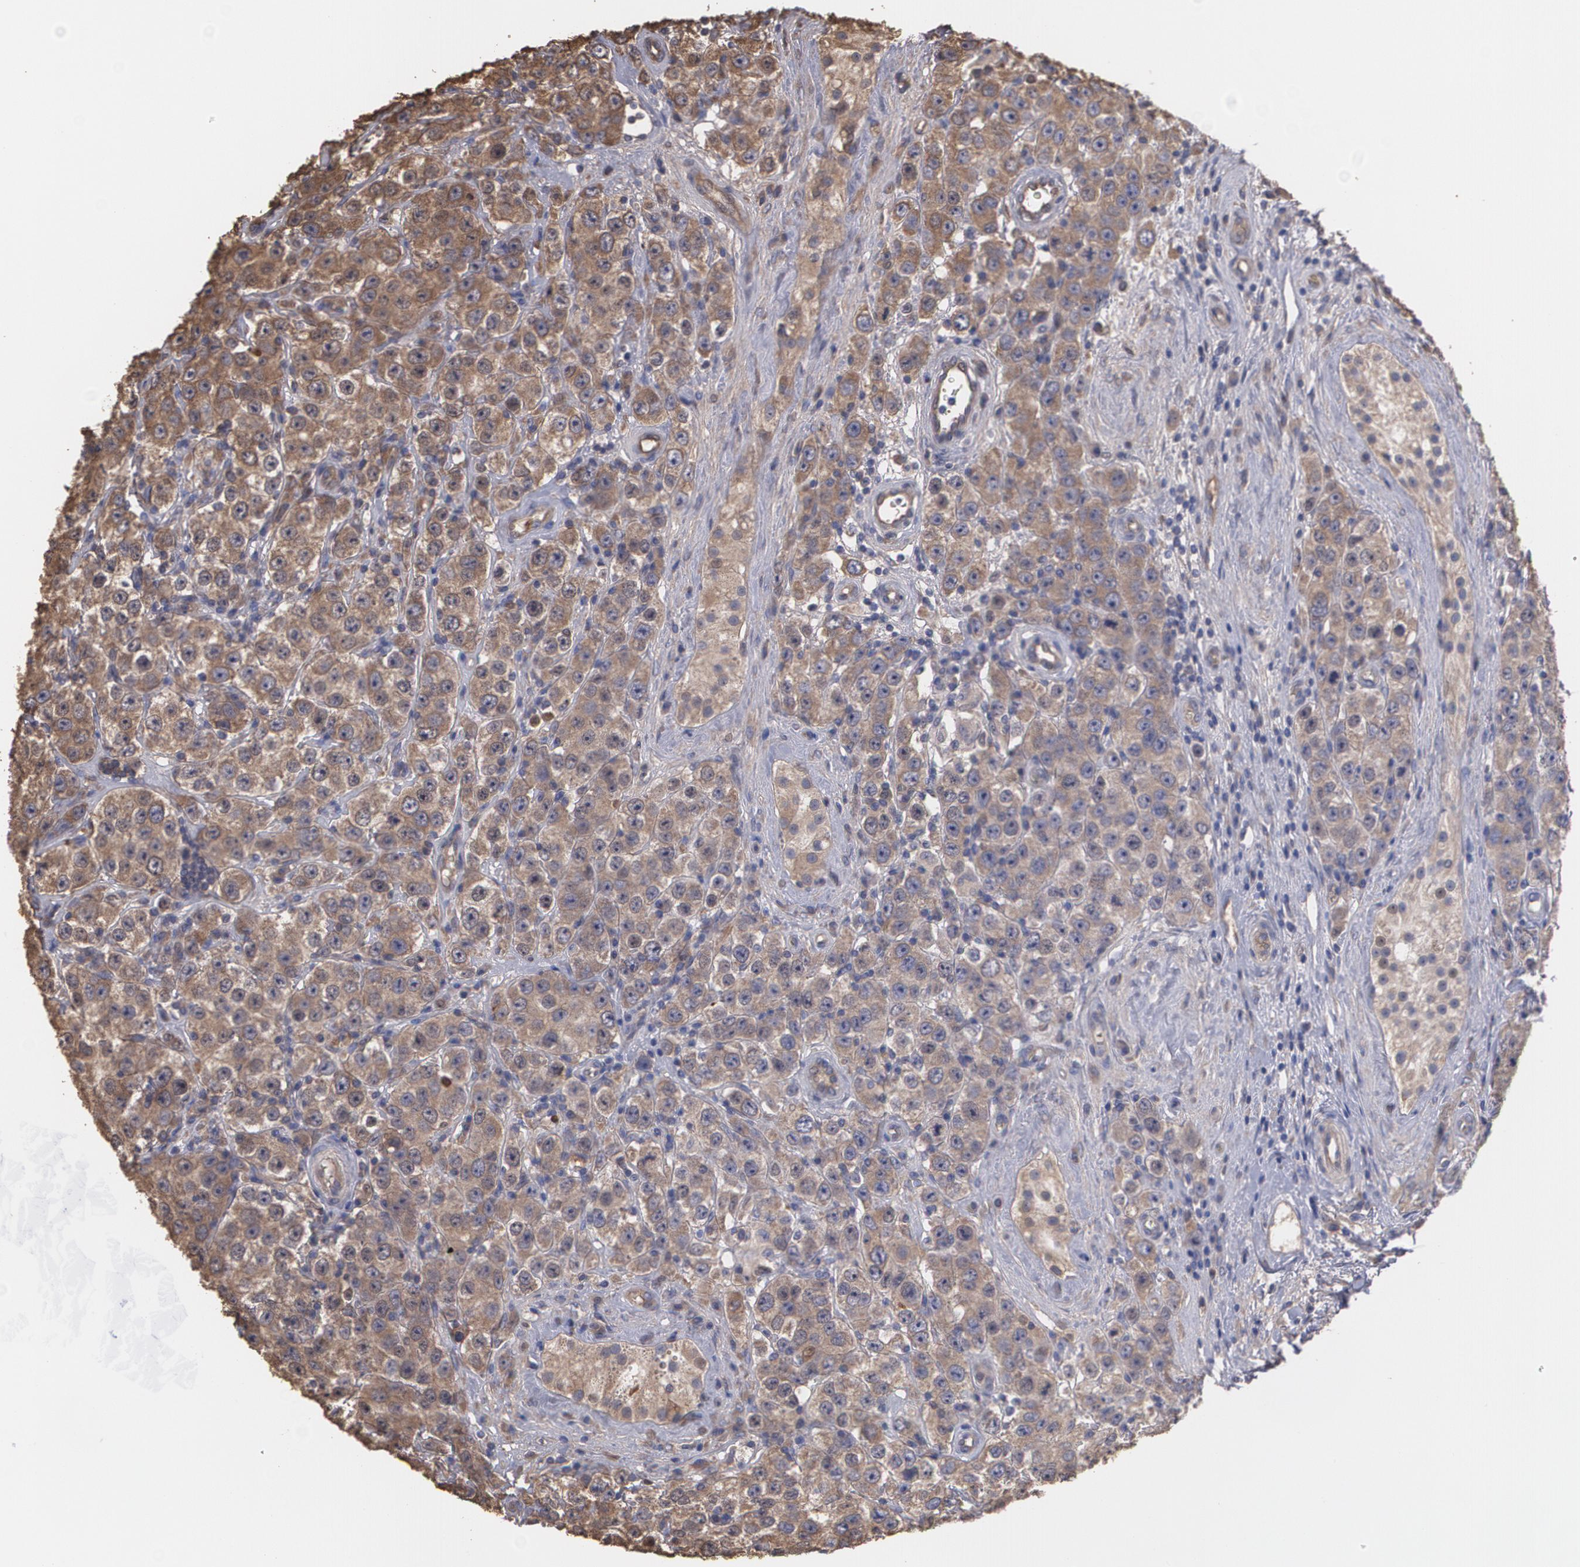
{"staining": {"intensity": "moderate", "quantity": ">75%", "location": "cytoplasmic/membranous"}, "tissue": "testis cancer", "cell_type": "Tumor cells", "image_type": "cancer", "snomed": [{"axis": "morphology", "description": "Seminoma, NOS"}, {"axis": "topography", "description": "Testis"}], "caption": "The micrograph displays immunohistochemical staining of testis seminoma. There is moderate cytoplasmic/membranous staining is identified in approximately >75% of tumor cells. (DAB (3,3'-diaminobenzidine) = brown stain, brightfield microscopy at high magnification).", "gene": "PON1", "patient": {"sex": "male", "age": 52}}